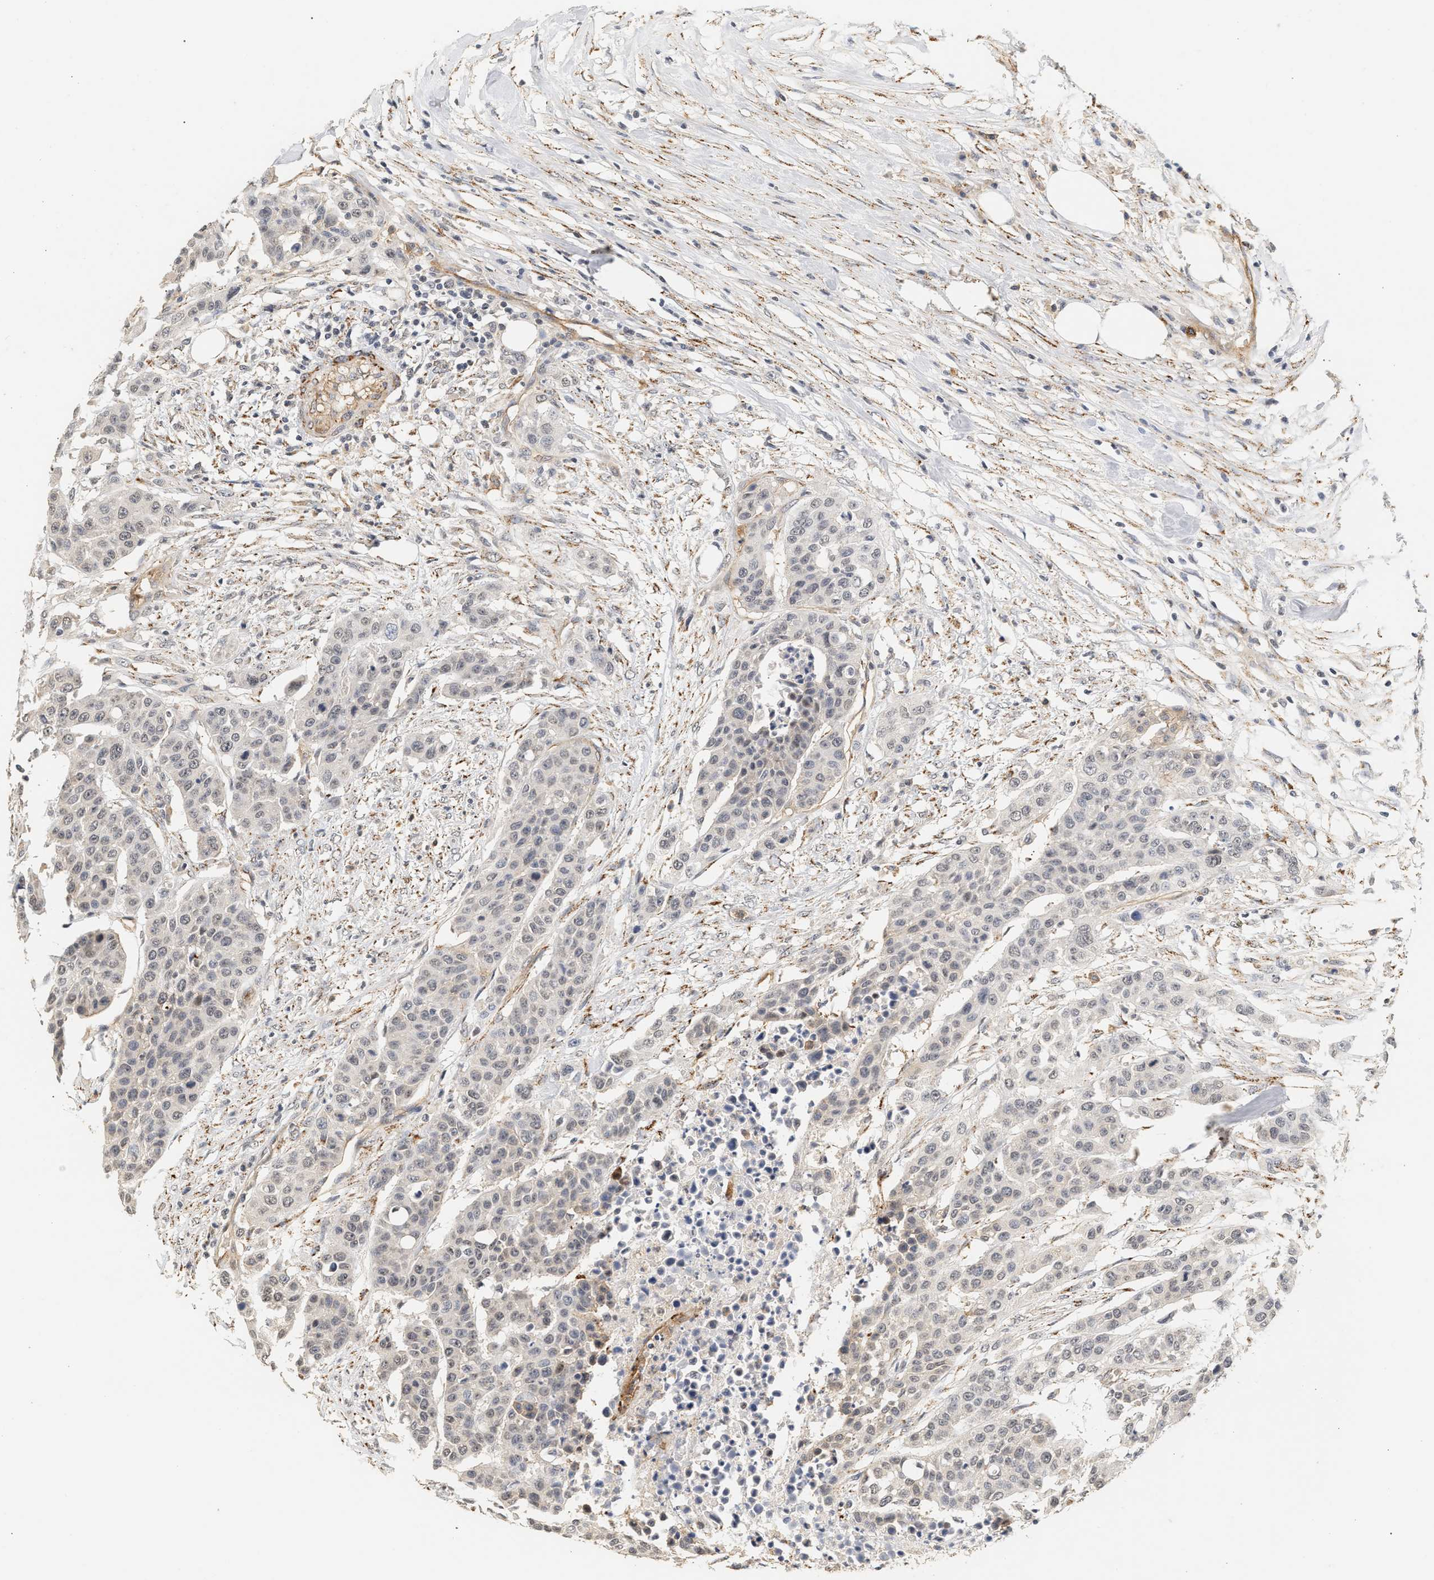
{"staining": {"intensity": "negative", "quantity": "none", "location": "none"}, "tissue": "urothelial cancer", "cell_type": "Tumor cells", "image_type": "cancer", "snomed": [{"axis": "morphology", "description": "Urothelial carcinoma, High grade"}, {"axis": "topography", "description": "Urinary bladder"}], "caption": "There is no significant staining in tumor cells of urothelial cancer.", "gene": "PLXND1", "patient": {"sex": "male", "age": 74}}